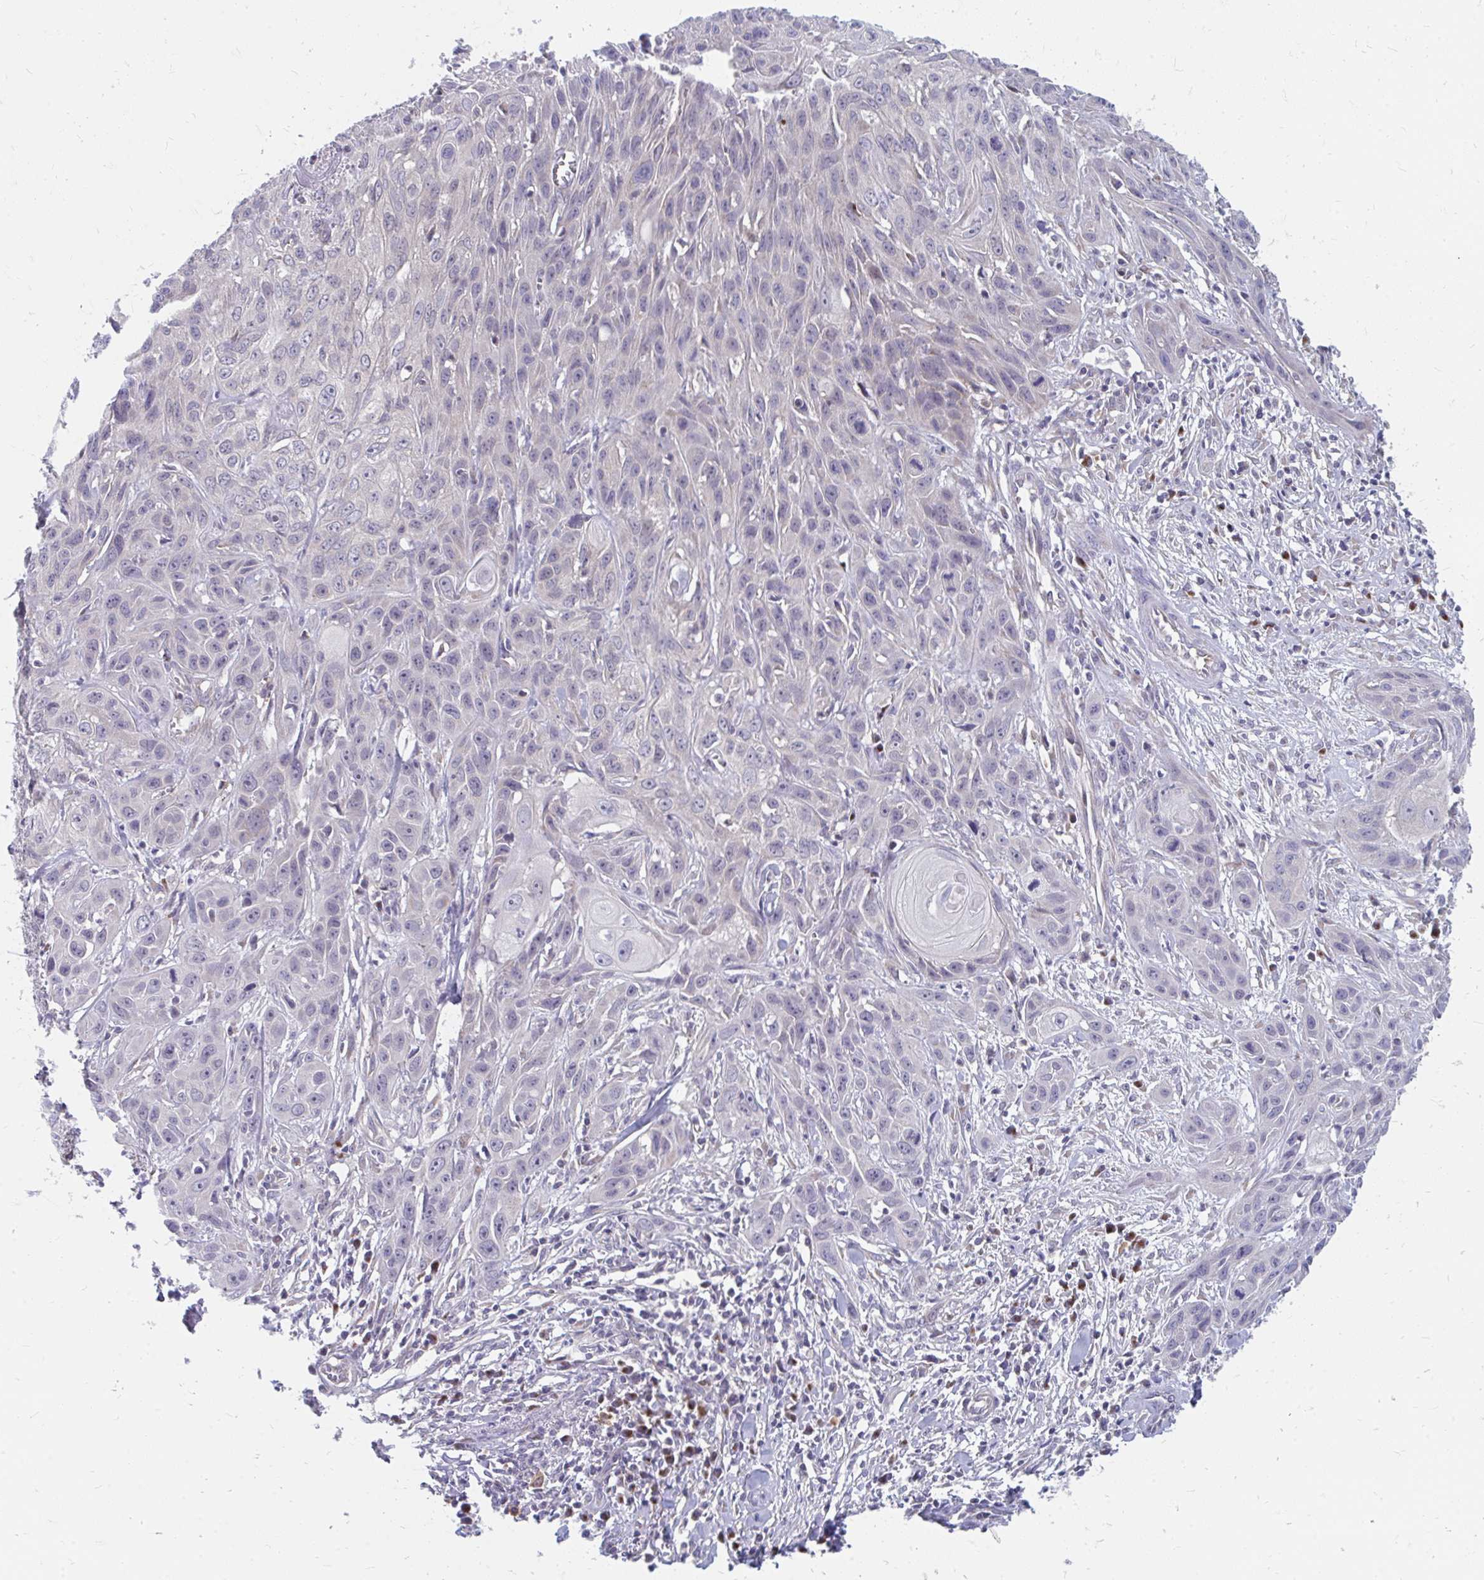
{"staining": {"intensity": "negative", "quantity": "none", "location": "none"}, "tissue": "skin cancer", "cell_type": "Tumor cells", "image_type": "cancer", "snomed": [{"axis": "morphology", "description": "Squamous cell carcinoma, NOS"}, {"axis": "topography", "description": "Skin"}, {"axis": "topography", "description": "Vulva"}], "caption": "This is a micrograph of immunohistochemistry staining of squamous cell carcinoma (skin), which shows no positivity in tumor cells. (Stains: DAB (3,3'-diaminobenzidine) IHC with hematoxylin counter stain, Microscopy: brightfield microscopy at high magnification).", "gene": "PABIR3", "patient": {"sex": "female", "age": 83}}